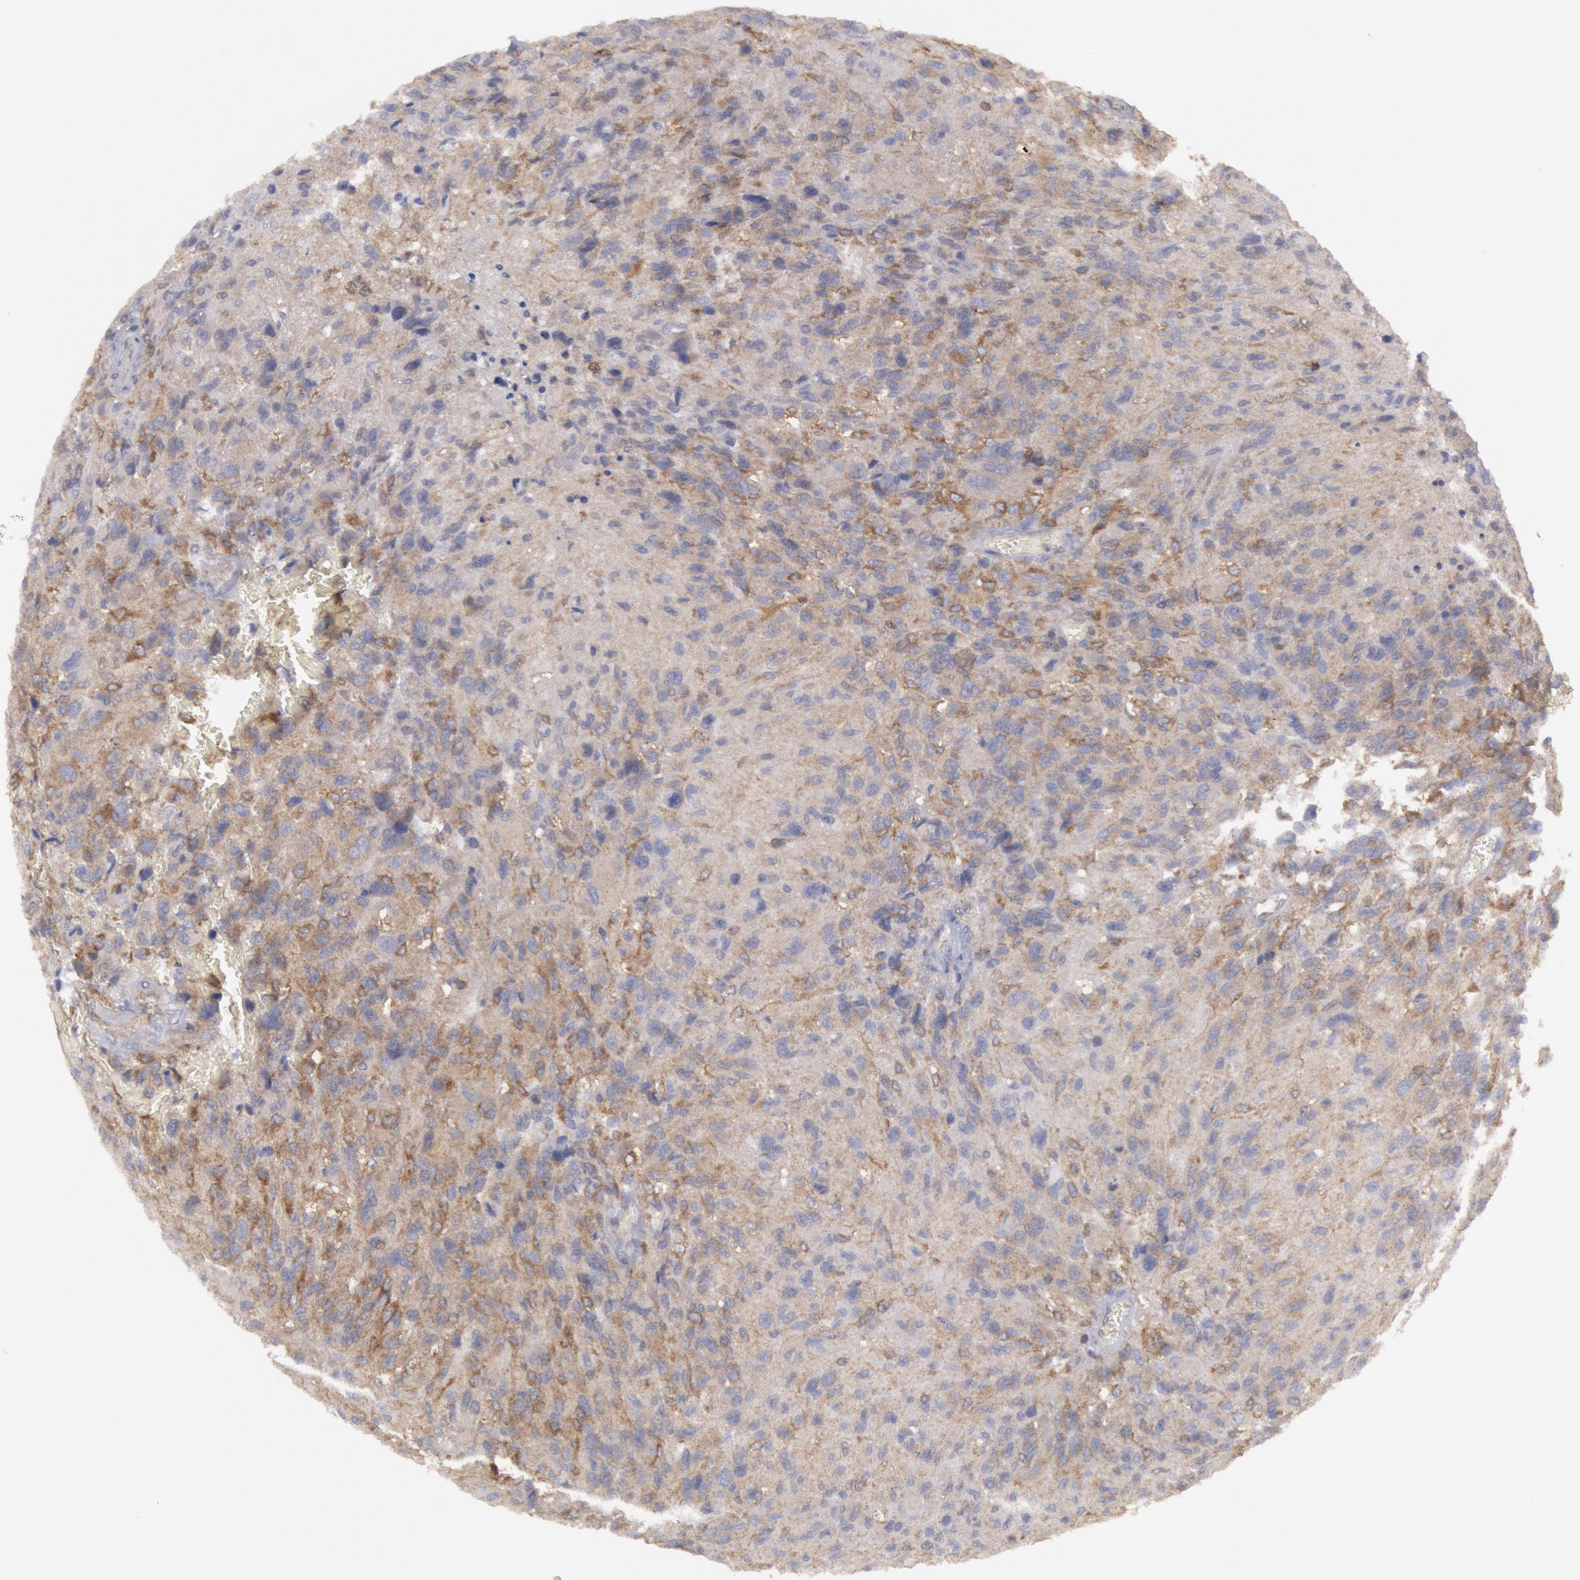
{"staining": {"intensity": "moderate", "quantity": "<25%", "location": "cytoplasmic/membranous"}, "tissue": "glioma", "cell_type": "Tumor cells", "image_type": "cancer", "snomed": [{"axis": "morphology", "description": "Glioma, malignant, High grade"}, {"axis": "topography", "description": "Brain"}], "caption": "Immunohistochemical staining of glioma reveals low levels of moderate cytoplasmic/membranous protein staining in about <25% of tumor cells.", "gene": "IKBKB", "patient": {"sex": "male", "age": 69}}